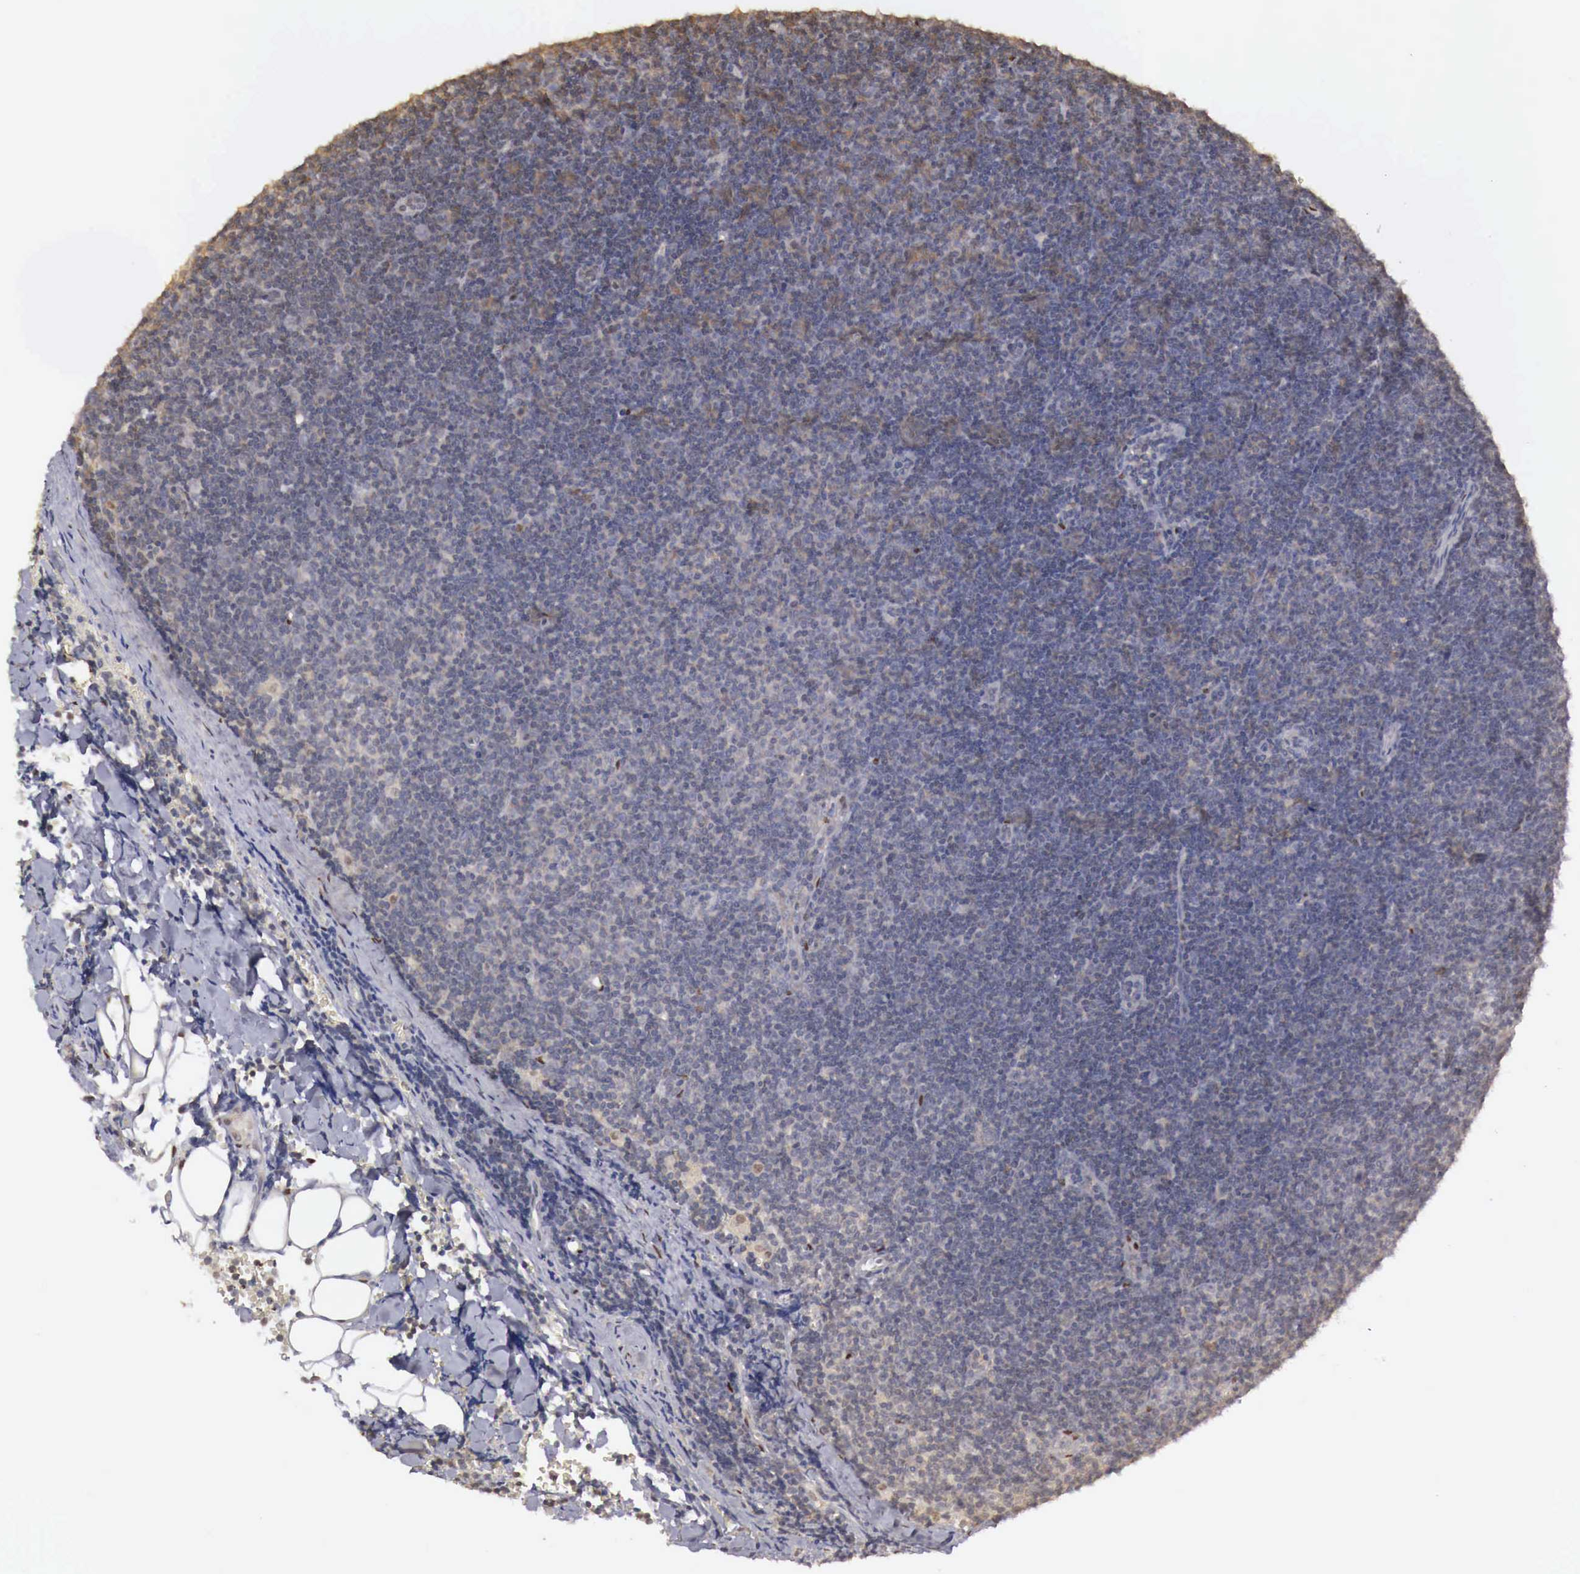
{"staining": {"intensity": "weak", "quantity": "<25%", "location": "nuclear"}, "tissue": "lymphoma", "cell_type": "Tumor cells", "image_type": "cancer", "snomed": [{"axis": "morphology", "description": "Malignant lymphoma, non-Hodgkin's type, Low grade"}, {"axis": "topography", "description": "Lymph node"}], "caption": "An immunohistochemistry (IHC) photomicrograph of lymphoma is shown. There is no staining in tumor cells of lymphoma.", "gene": "KHDRBS2", "patient": {"sex": "male", "age": 57}}